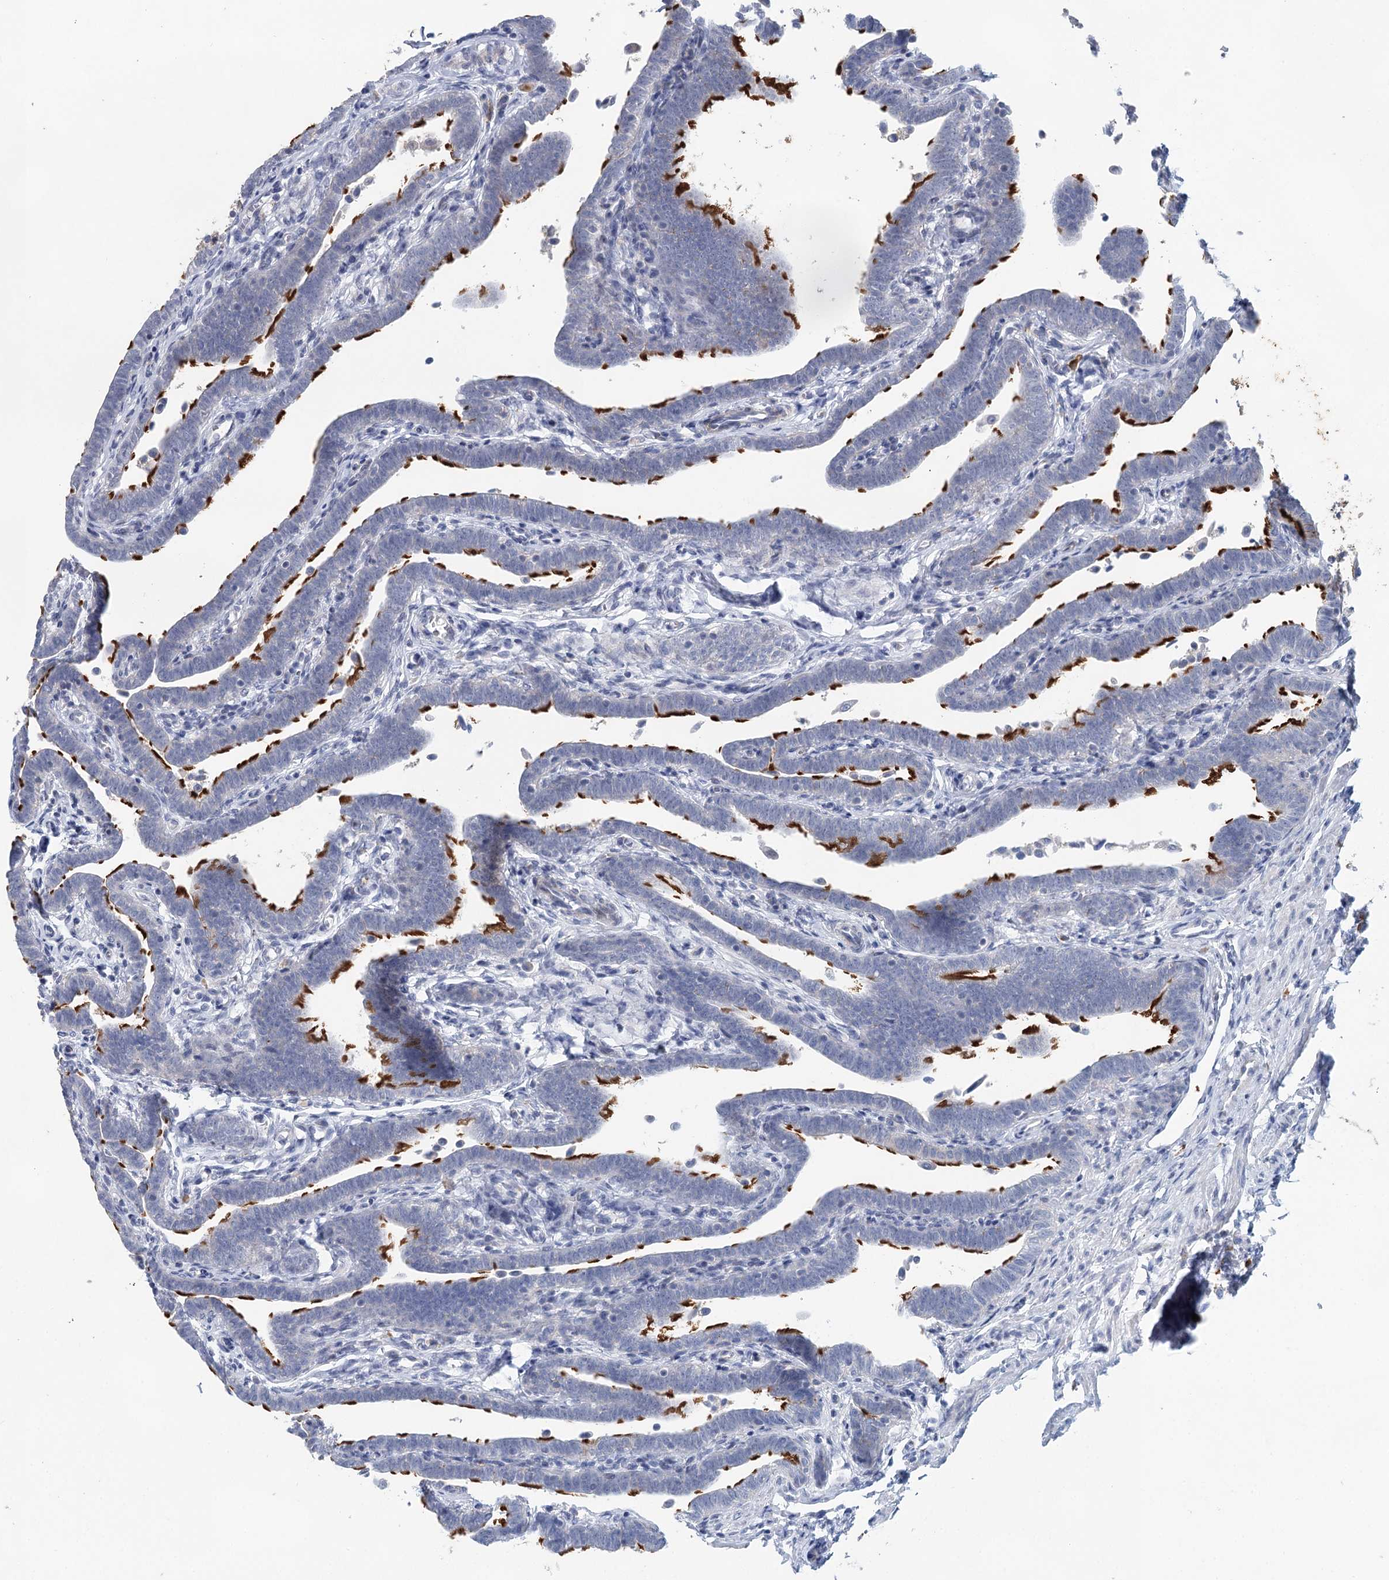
{"staining": {"intensity": "strong", "quantity": "25%-75%", "location": "cytoplasmic/membranous"}, "tissue": "fallopian tube", "cell_type": "Glandular cells", "image_type": "normal", "snomed": [{"axis": "morphology", "description": "Normal tissue, NOS"}, {"axis": "topography", "description": "Fallopian tube"}], "caption": "This photomicrograph shows immunohistochemistry staining of normal fallopian tube, with high strong cytoplasmic/membranous expression in about 25%-75% of glandular cells.", "gene": "SLC19A3", "patient": {"sex": "female", "age": 36}}